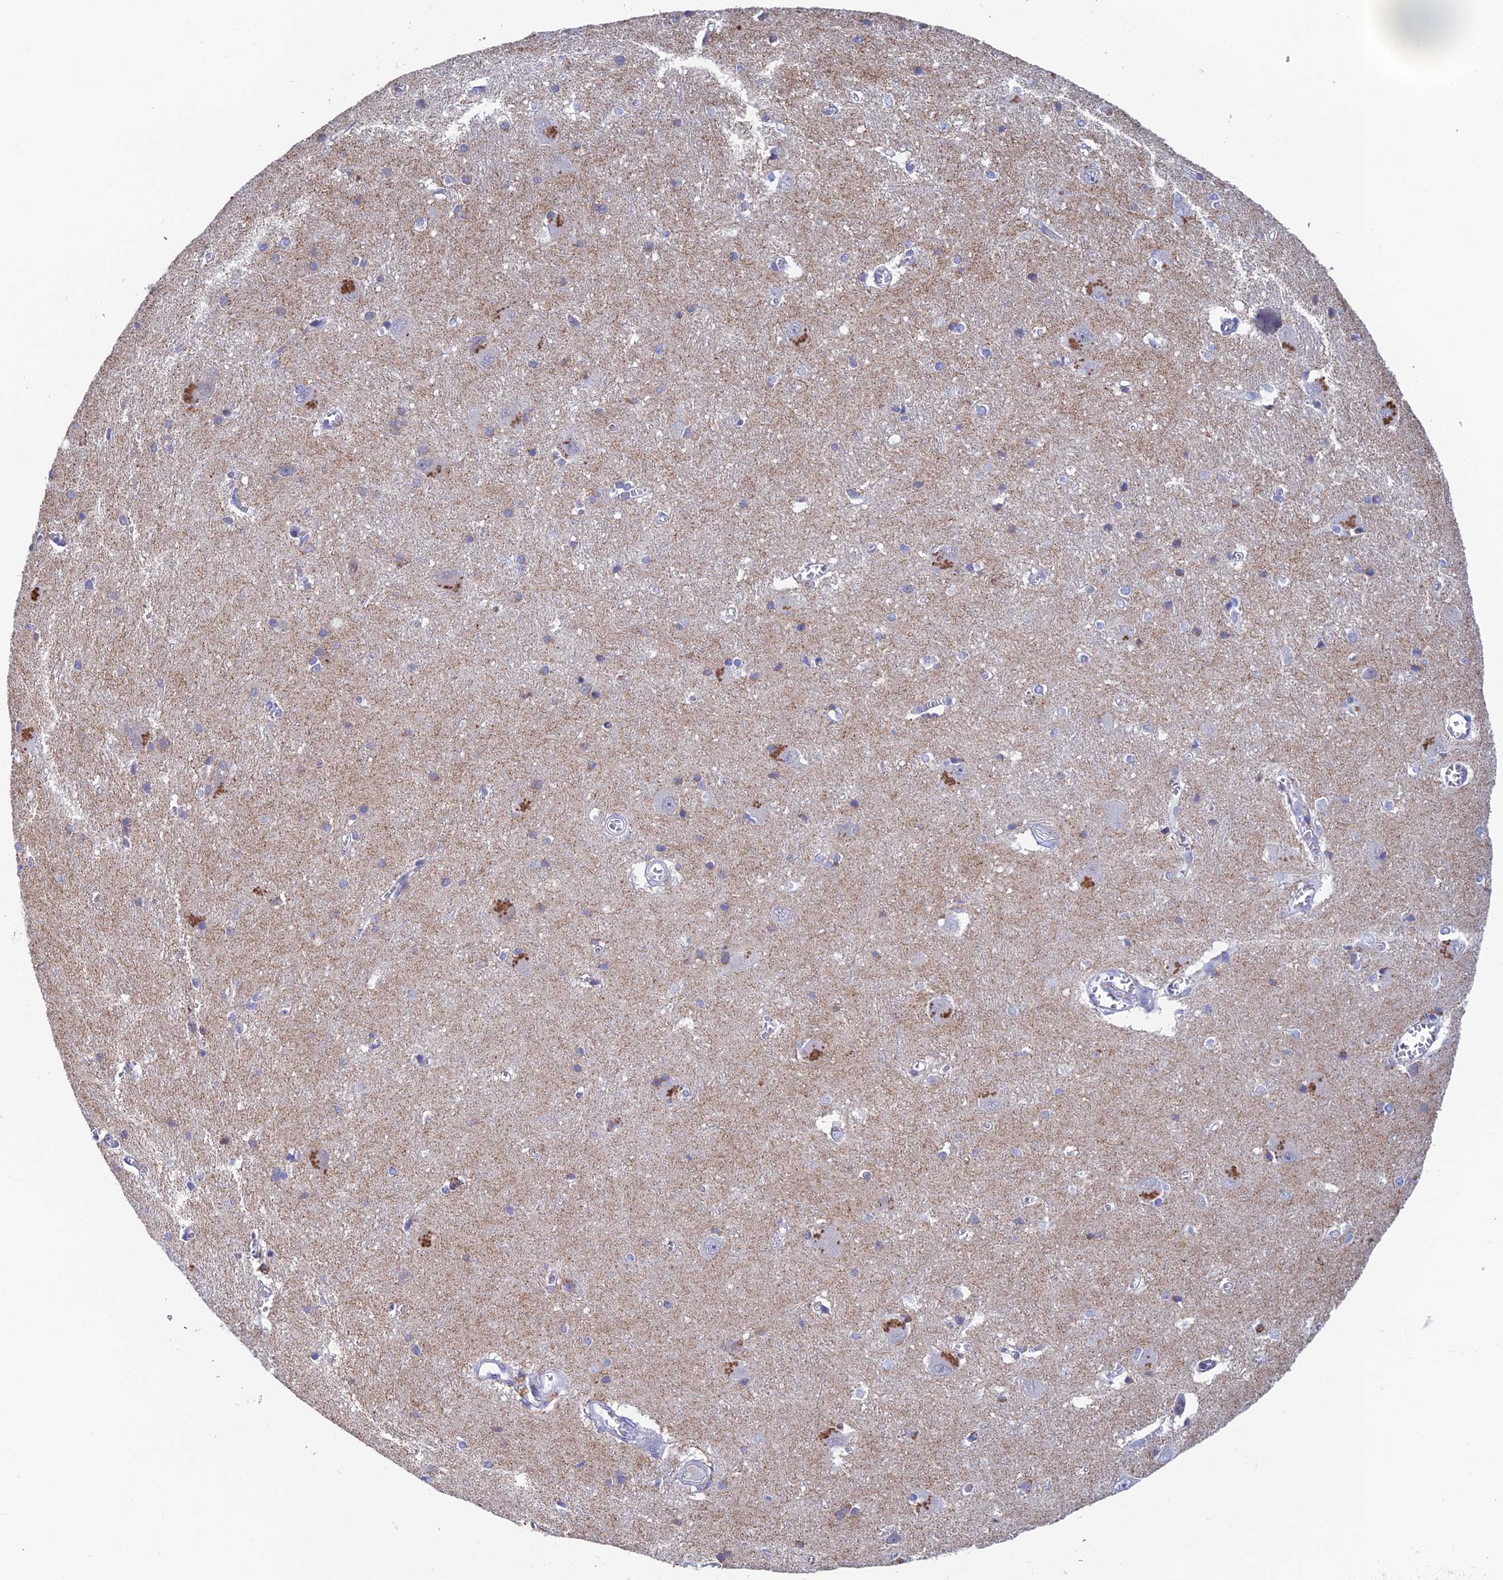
{"staining": {"intensity": "negative", "quantity": "none", "location": "none"}, "tissue": "caudate", "cell_type": "Glial cells", "image_type": "normal", "snomed": [{"axis": "morphology", "description": "Normal tissue, NOS"}, {"axis": "topography", "description": "Lateral ventricle wall"}], "caption": "Immunohistochemistry (IHC) micrograph of benign human caudate stained for a protein (brown), which exhibits no positivity in glial cells. (DAB immunohistochemistry (IHC) visualized using brightfield microscopy, high magnification).", "gene": "REXO5", "patient": {"sex": "male", "age": 37}}